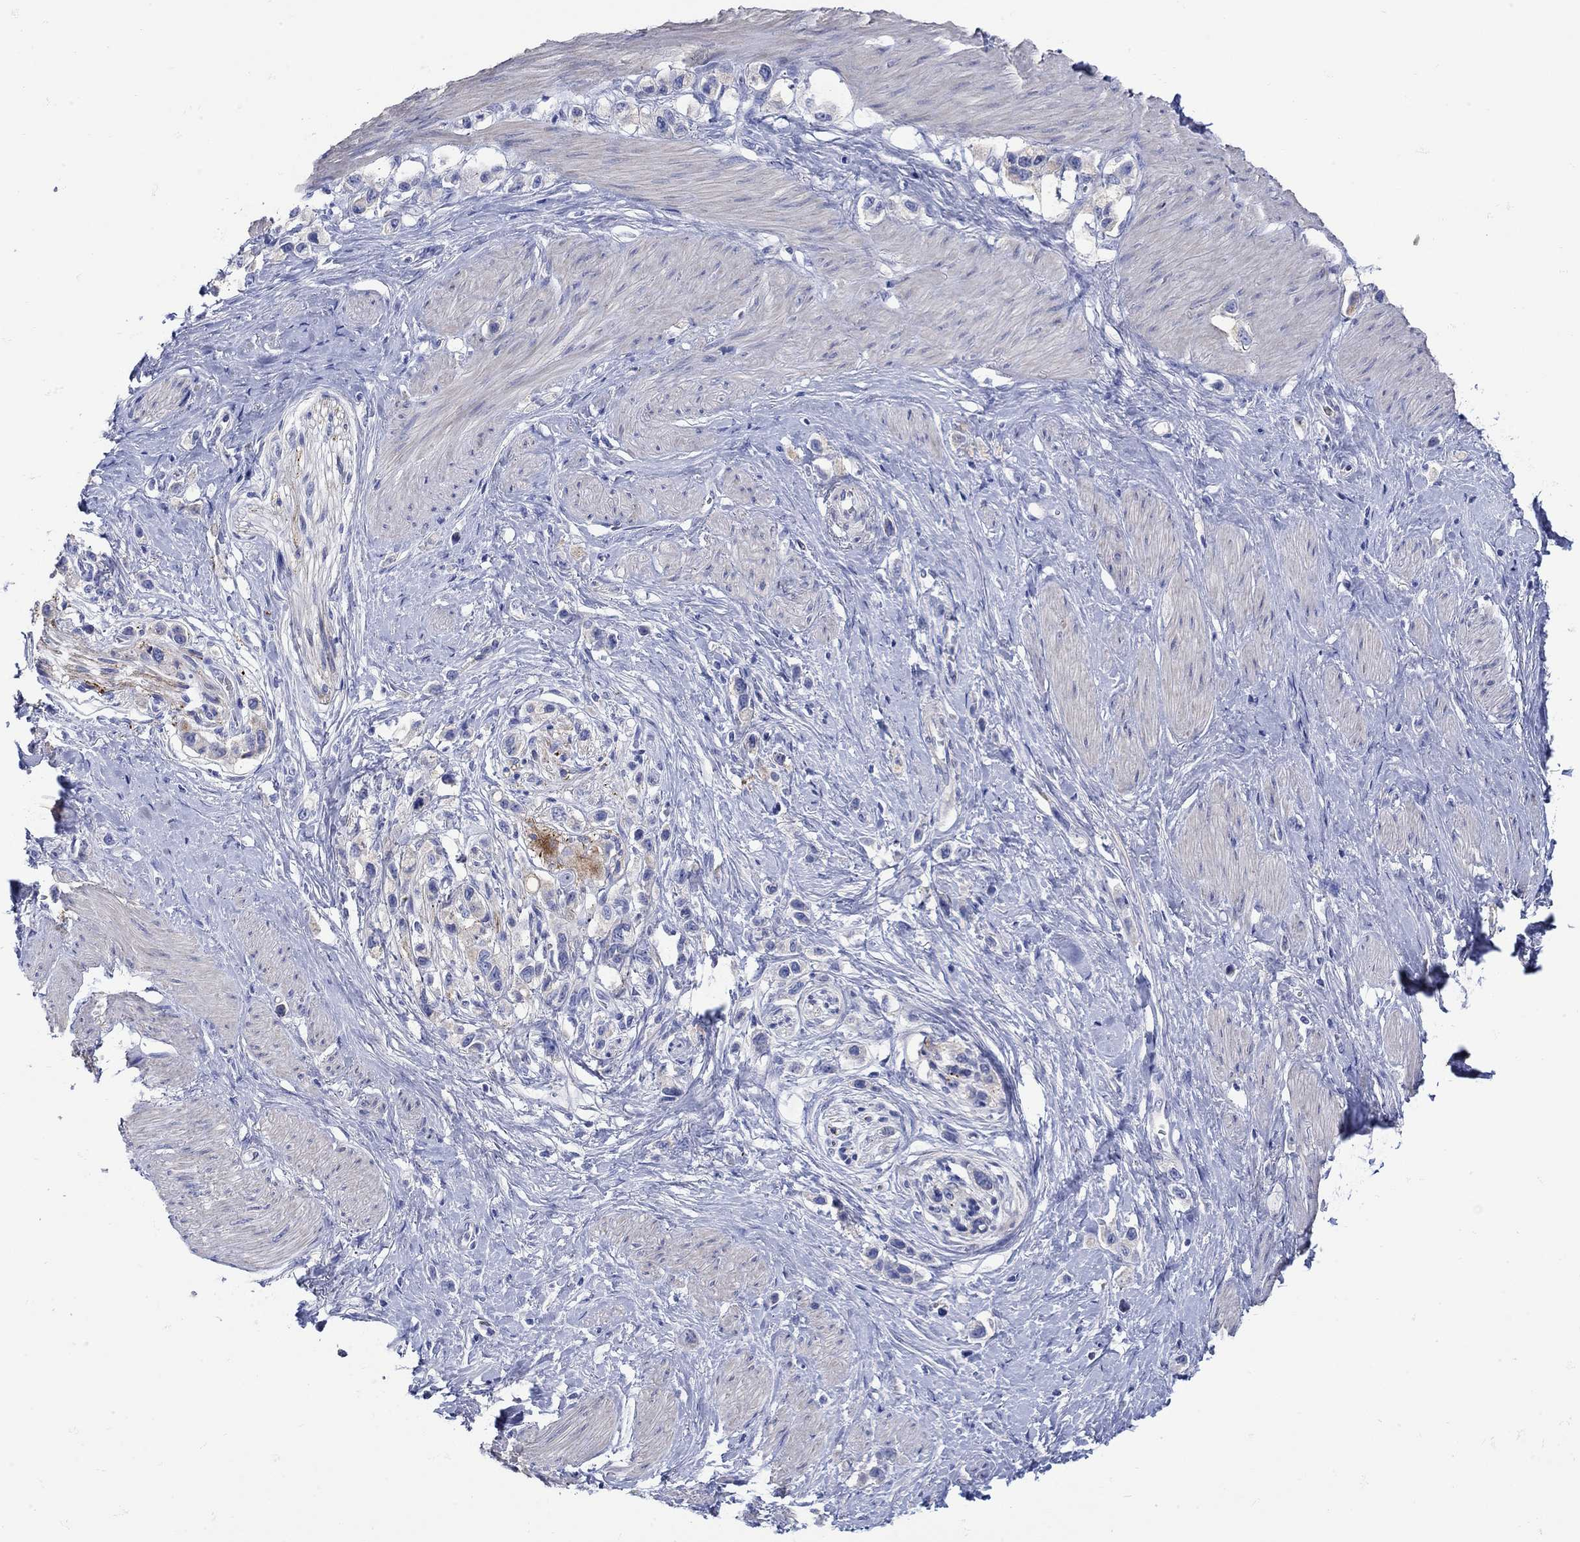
{"staining": {"intensity": "weak", "quantity": "<25%", "location": "cytoplasmic/membranous"}, "tissue": "stomach cancer", "cell_type": "Tumor cells", "image_type": "cancer", "snomed": [{"axis": "morphology", "description": "Normal tissue, NOS"}, {"axis": "morphology", "description": "Adenocarcinoma, NOS"}, {"axis": "morphology", "description": "Adenocarcinoma, High grade"}, {"axis": "topography", "description": "Stomach, upper"}, {"axis": "topography", "description": "Stomach"}], "caption": "The image displays no staining of tumor cells in stomach cancer (adenocarcinoma).", "gene": "ANKMY1", "patient": {"sex": "female", "age": 65}}